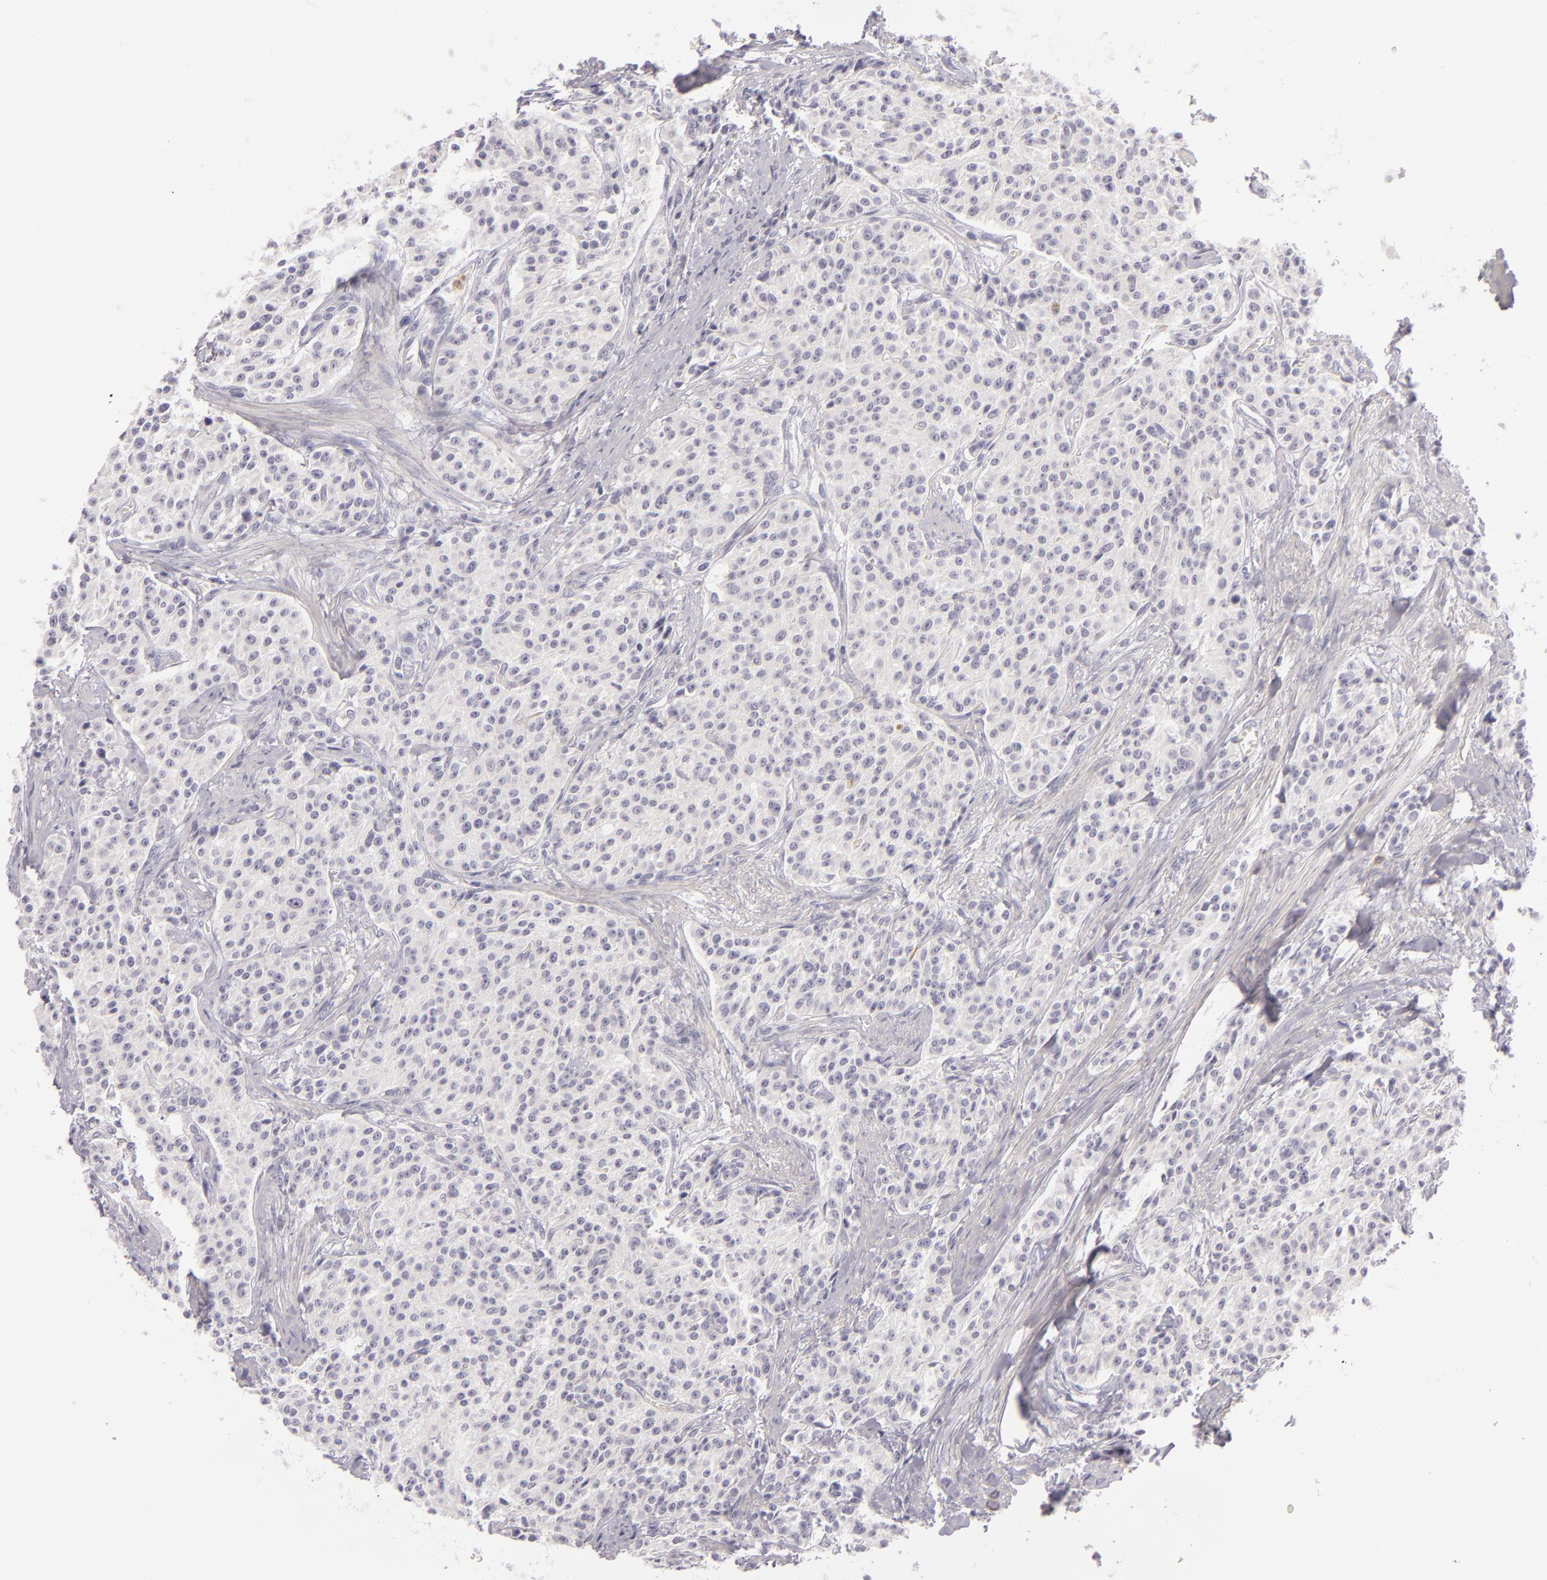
{"staining": {"intensity": "negative", "quantity": "none", "location": "none"}, "tissue": "carcinoid", "cell_type": "Tumor cells", "image_type": "cancer", "snomed": [{"axis": "morphology", "description": "Carcinoid, malignant, NOS"}, {"axis": "topography", "description": "Stomach"}], "caption": "Protein analysis of carcinoid exhibits no significant expression in tumor cells. The staining was performed using DAB (3,3'-diaminobenzidine) to visualize the protein expression in brown, while the nuclei were stained in blue with hematoxylin (Magnification: 20x).", "gene": "FAM181A", "patient": {"sex": "female", "age": 76}}